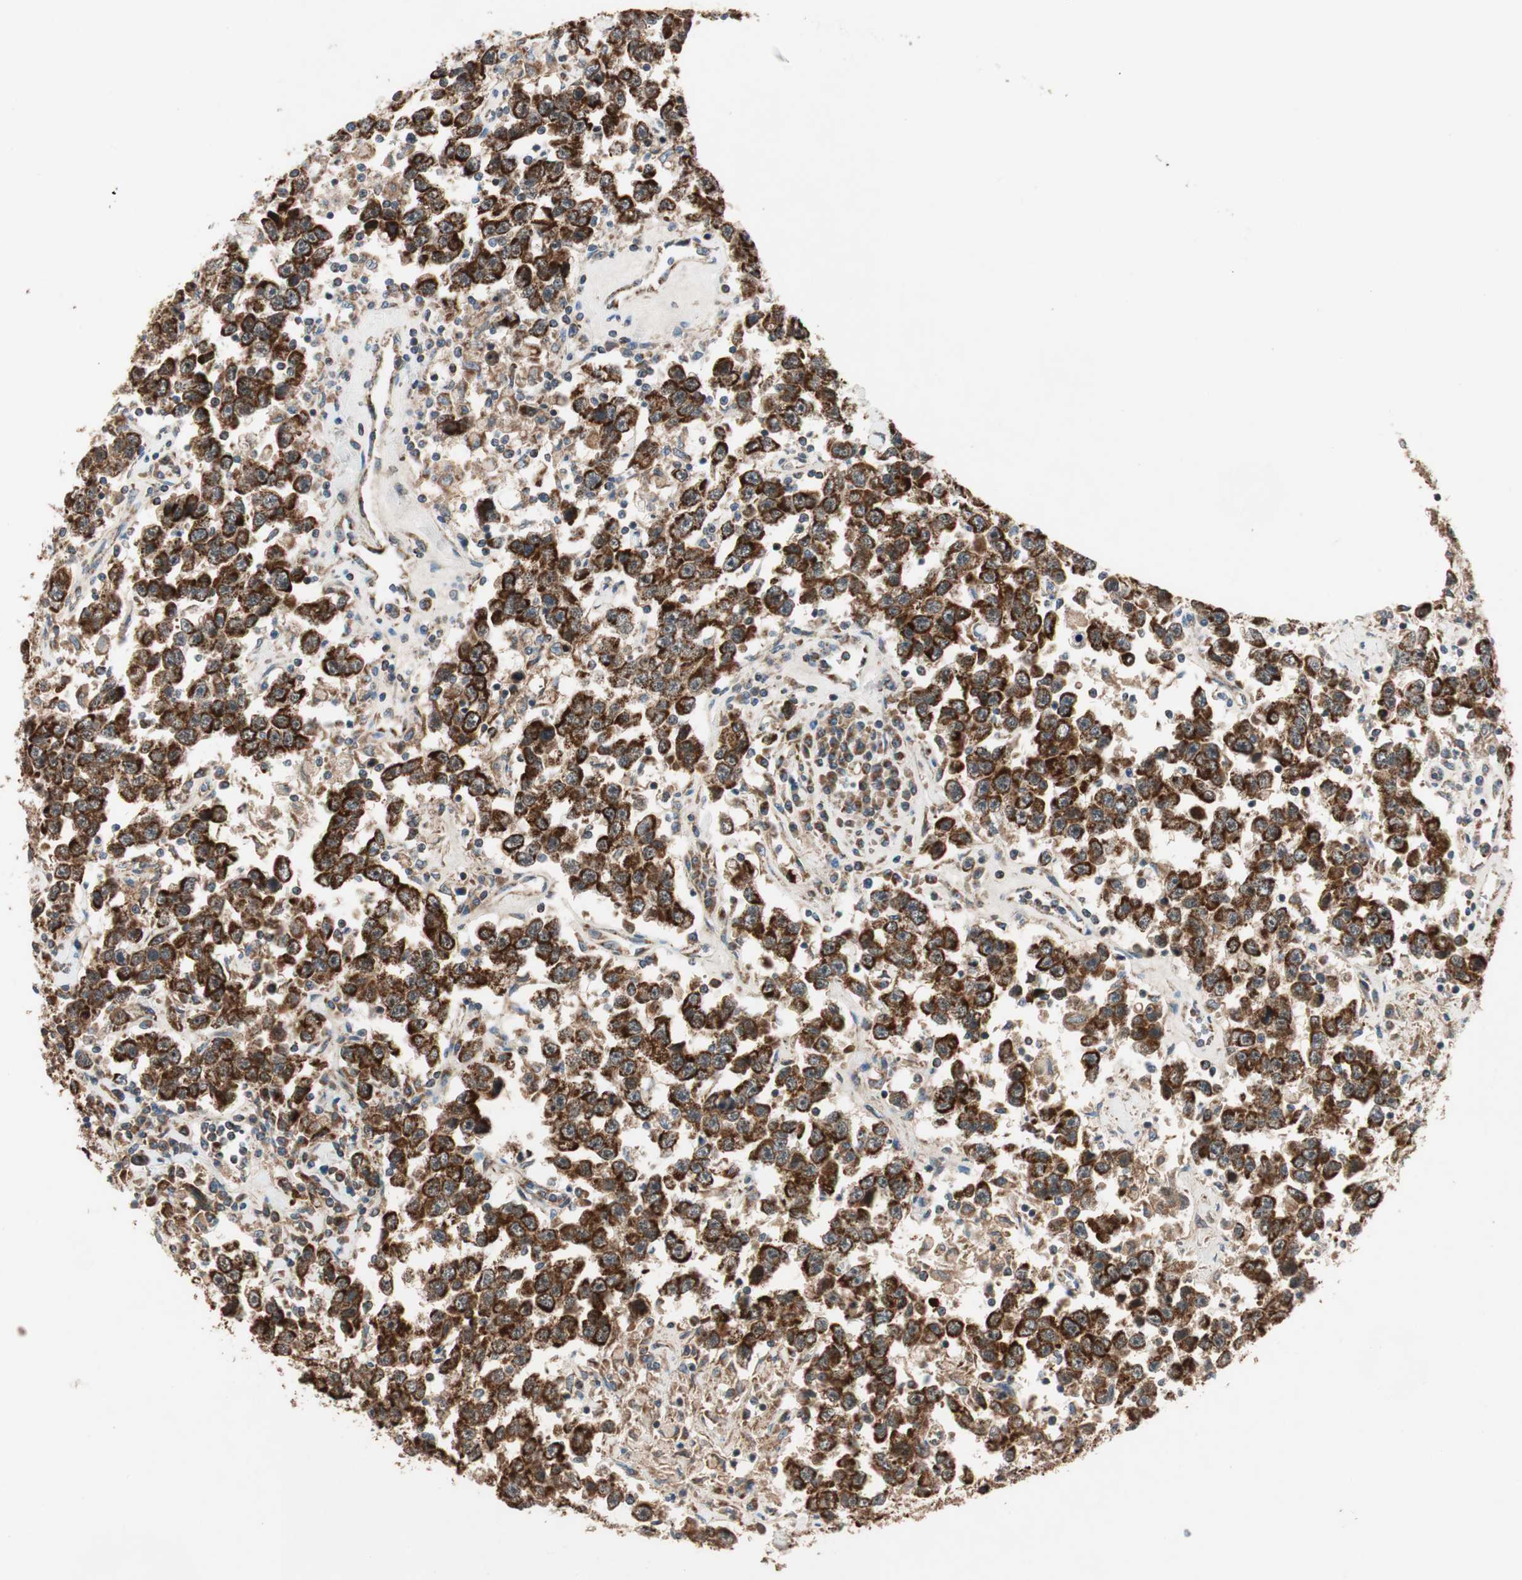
{"staining": {"intensity": "strong", "quantity": ">75%", "location": "cytoplasmic/membranous"}, "tissue": "testis cancer", "cell_type": "Tumor cells", "image_type": "cancer", "snomed": [{"axis": "morphology", "description": "Seminoma, NOS"}, {"axis": "topography", "description": "Testis"}], "caption": "This is a photomicrograph of immunohistochemistry staining of testis cancer (seminoma), which shows strong expression in the cytoplasmic/membranous of tumor cells.", "gene": "AKAP1", "patient": {"sex": "male", "age": 41}}